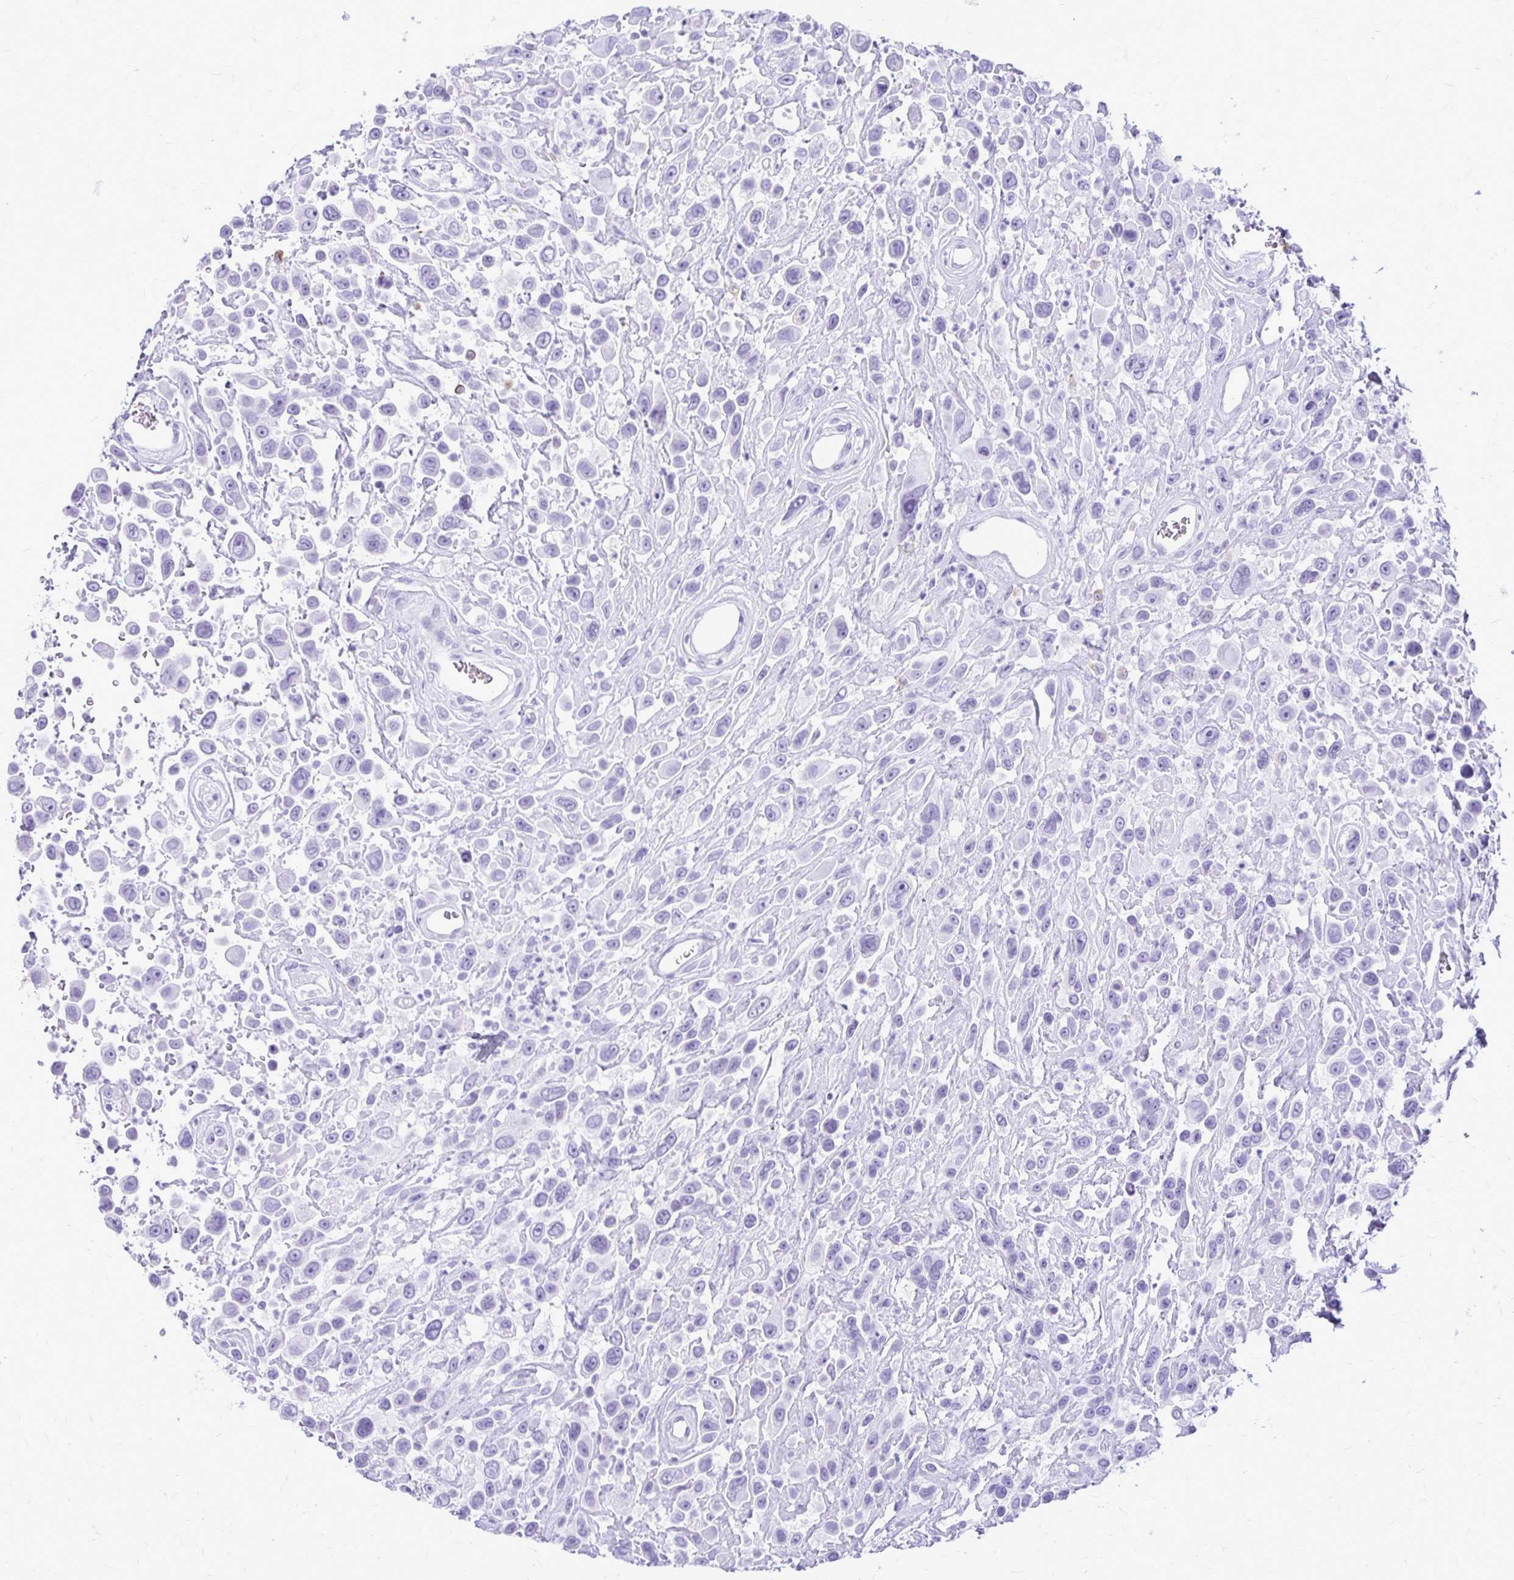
{"staining": {"intensity": "negative", "quantity": "none", "location": "none"}, "tissue": "urothelial cancer", "cell_type": "Tumor cells", "image_type": "cancer", "snomed": [{"axis": "morphology", "description": "Urothelial carcinoma, High grade"}, {"axis": "topography", "description": "Urinary bladder"}], "caption": "The photomicrograph demonstrates no significant staining in tumor cells of urothelial cancer.", "gene": "RTN1", "patient": {"sex": "male", "age": 53}}